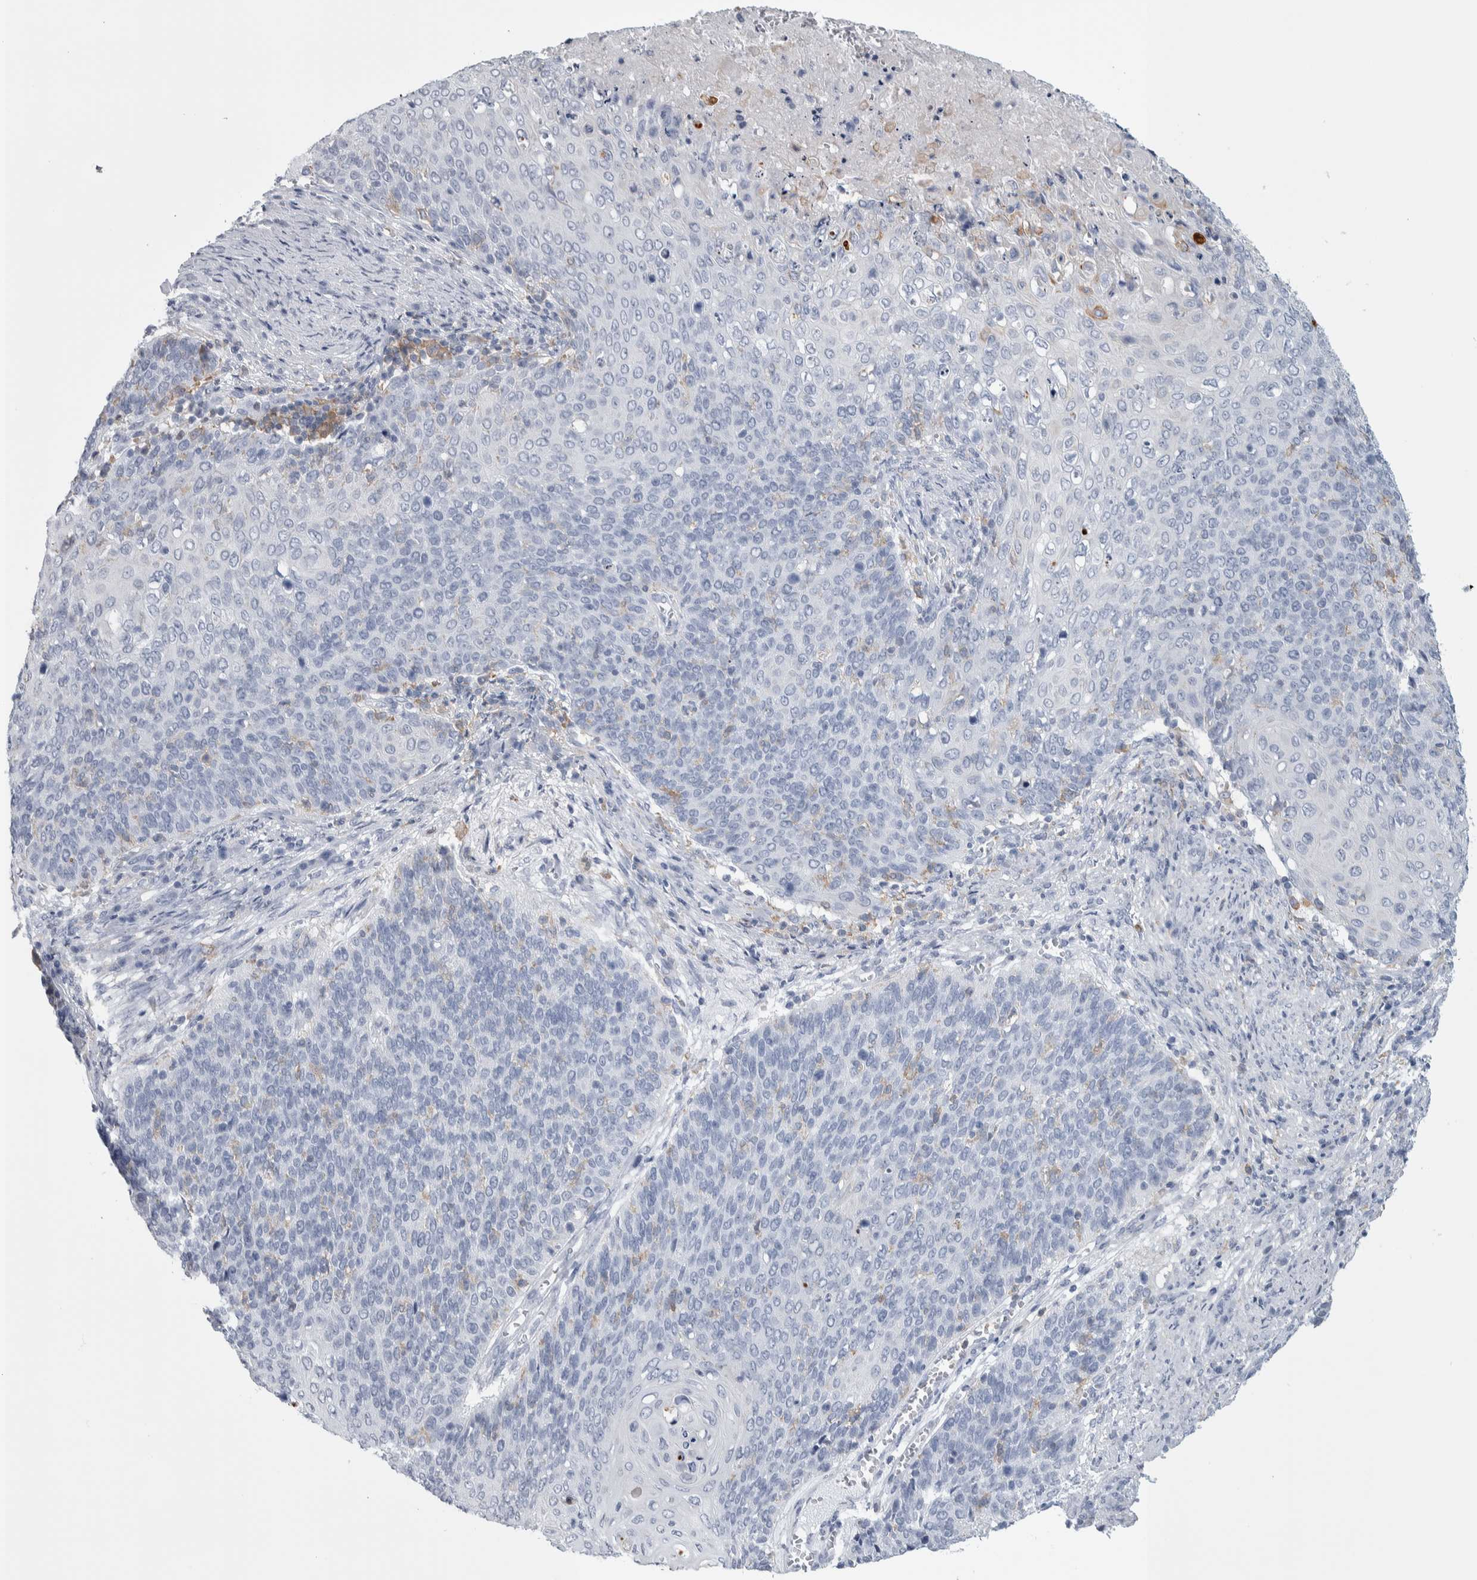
{"staining": {"intensity": "negative", "quantity": "none", "location": "none"}, "tissue": "cervical cancer", "cell_type": "Tumor cells", "image_type": "cancer", "snomed": [{"axis": "morphology", "description": "Squamous cell carcinoma, NOS"}, {"axis": "topography", "description": "Cervix"}], "caption": "Cervical cancer (squamous cell carcinoma) was stained to show a protein in brown. There is no significant positivity in tumor cells.", "gene": "SKAP2", "patient": {"sex": "female", "age": 39}}